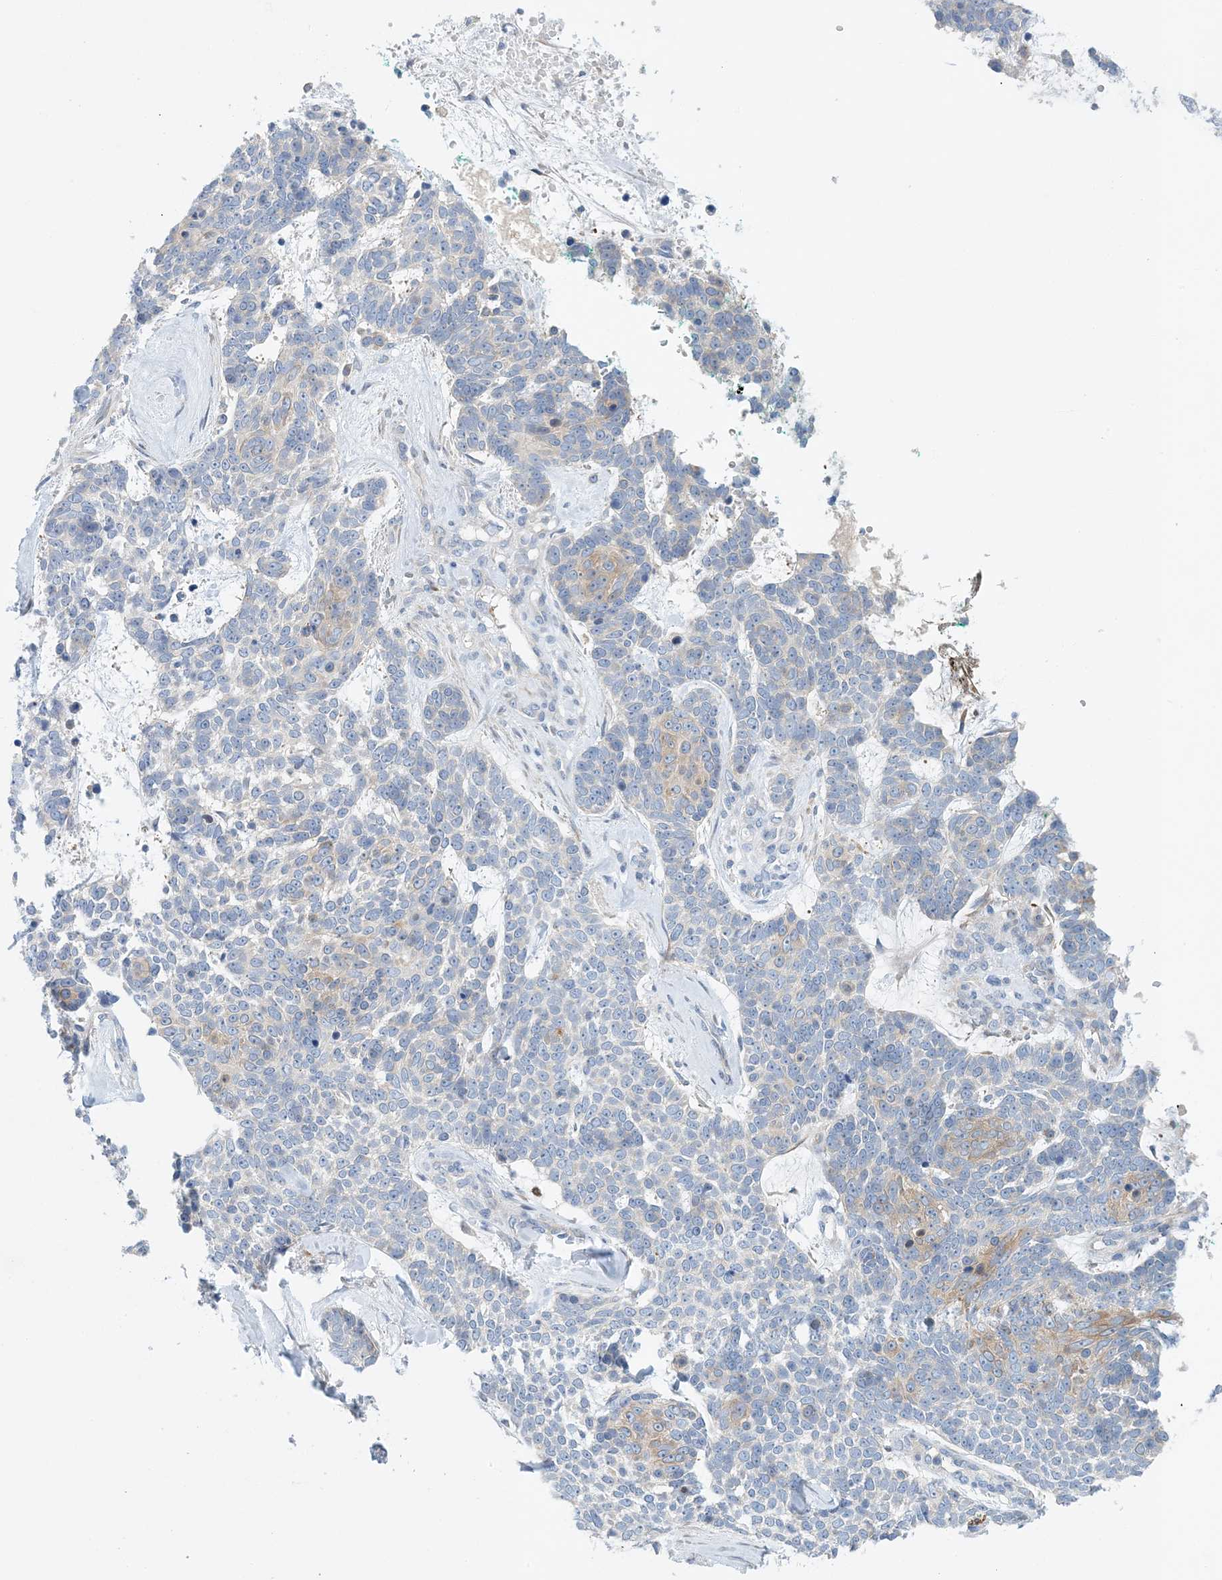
{"staining": {"intensity": "negative", "quantity": "none", "location": "none"}, "tissue": "skin cancer", "cell_type": "Tumor cells", "image_type": "cancer", "snomed": [{"axis": "morphology", "description": "Basal cell carcinoma"}, {"axis": "topography", "description": "Skin"}], "caption": "Tumor cells show no significant expression in skin basal cell carcinoma.", "gene": "PCDHA2", "patient": {"sex": "female", "age": 81}}